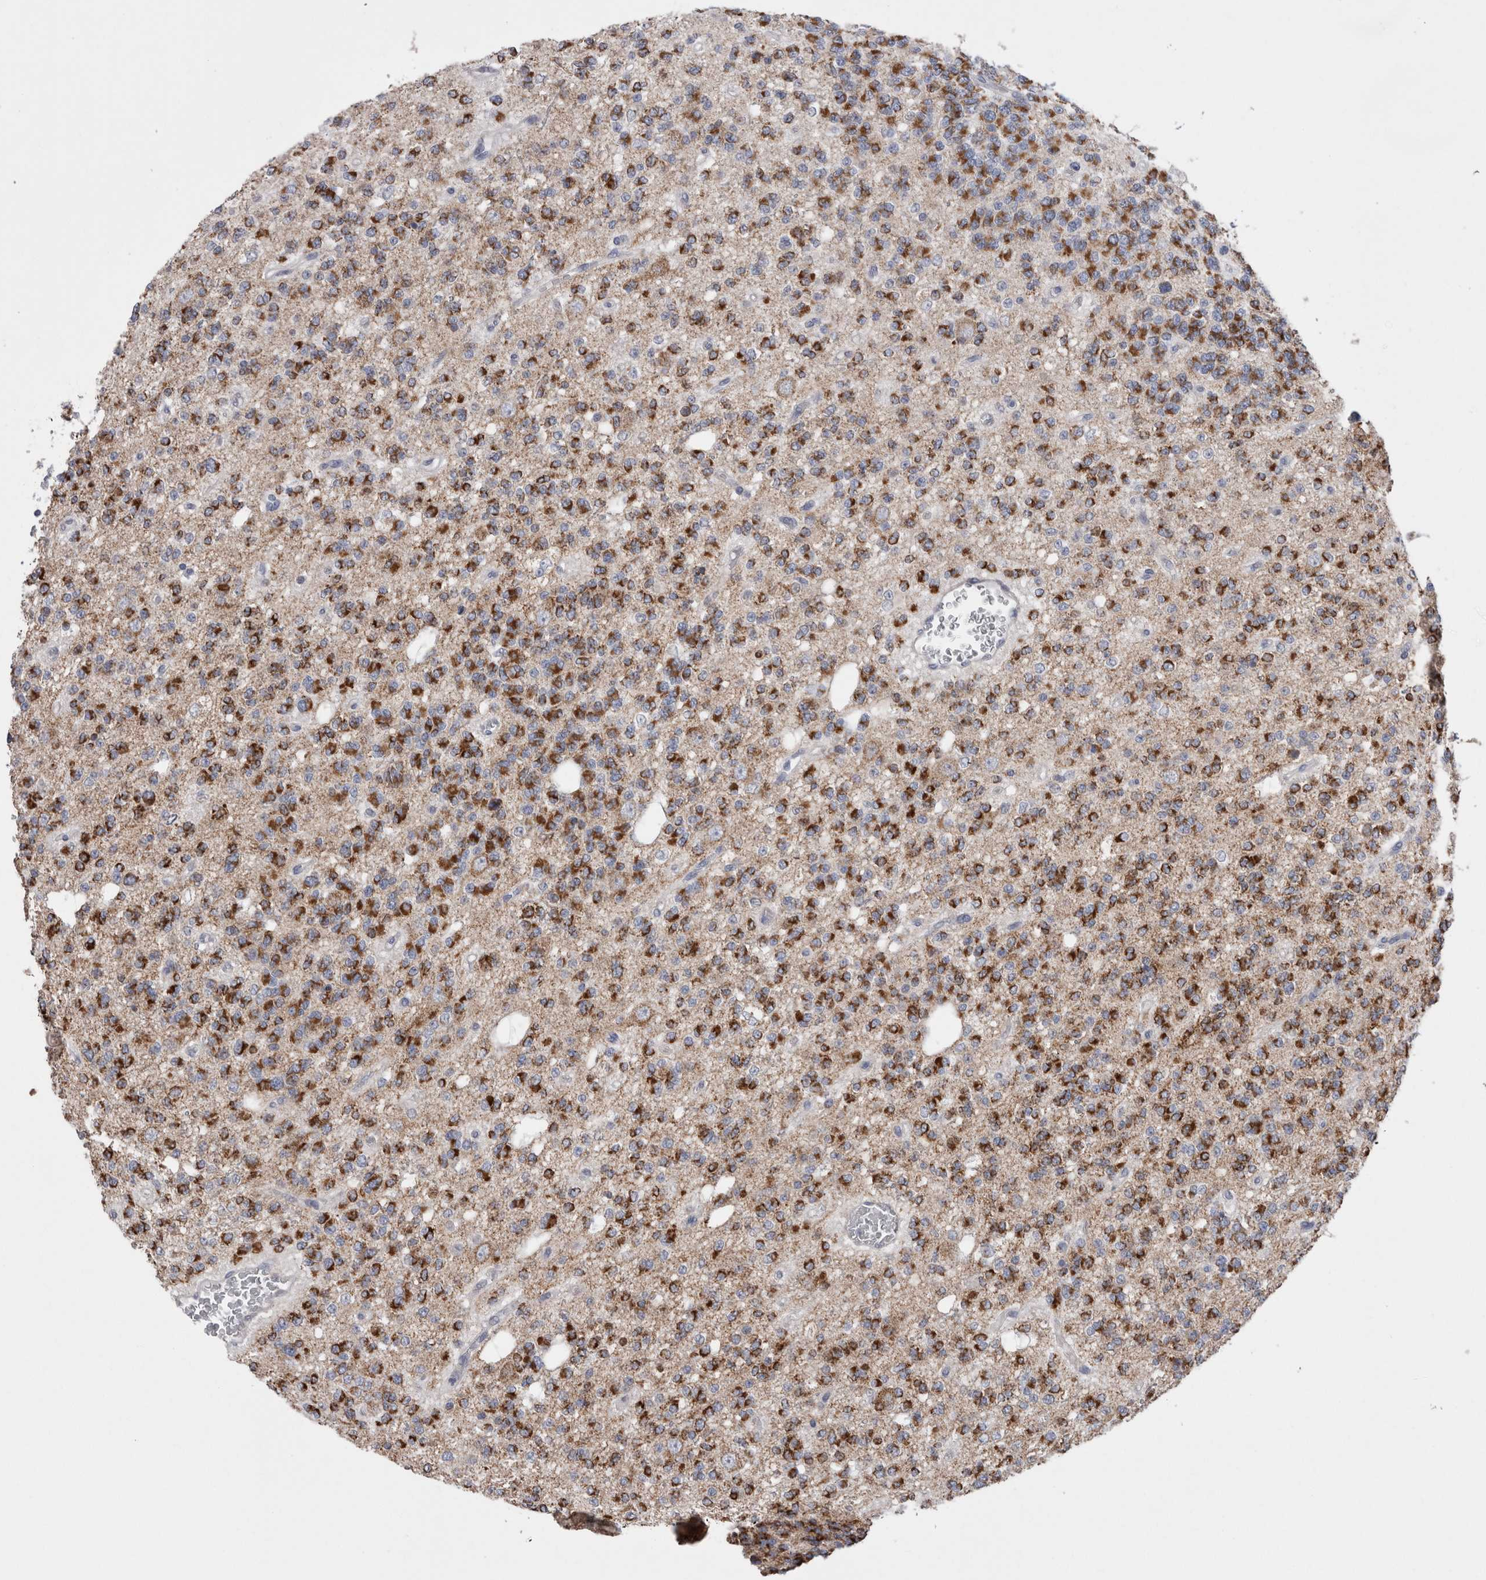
{"staining": {"intensity": "strong", "quantity": ">75%", "location": "cytoplasmic/membranous"}, "tissue": "glioma", "cell_type": "Tumor cells", "image_type": "cancer", "snomed": [{"axis": "morphology", "description": "Glioma, malignant, Low grade"}, {"axis": "topography", "description": "Brain"}], "caption": "Immunohistochemical staining of human malignant glioma (low-grade) demonstrates high levels of strong cytoplasmic/membranous protein positivity in approximately >75% of tumor cells.", "gene": "GDAP1", "patient": {"sex": "male", "age": 38}}